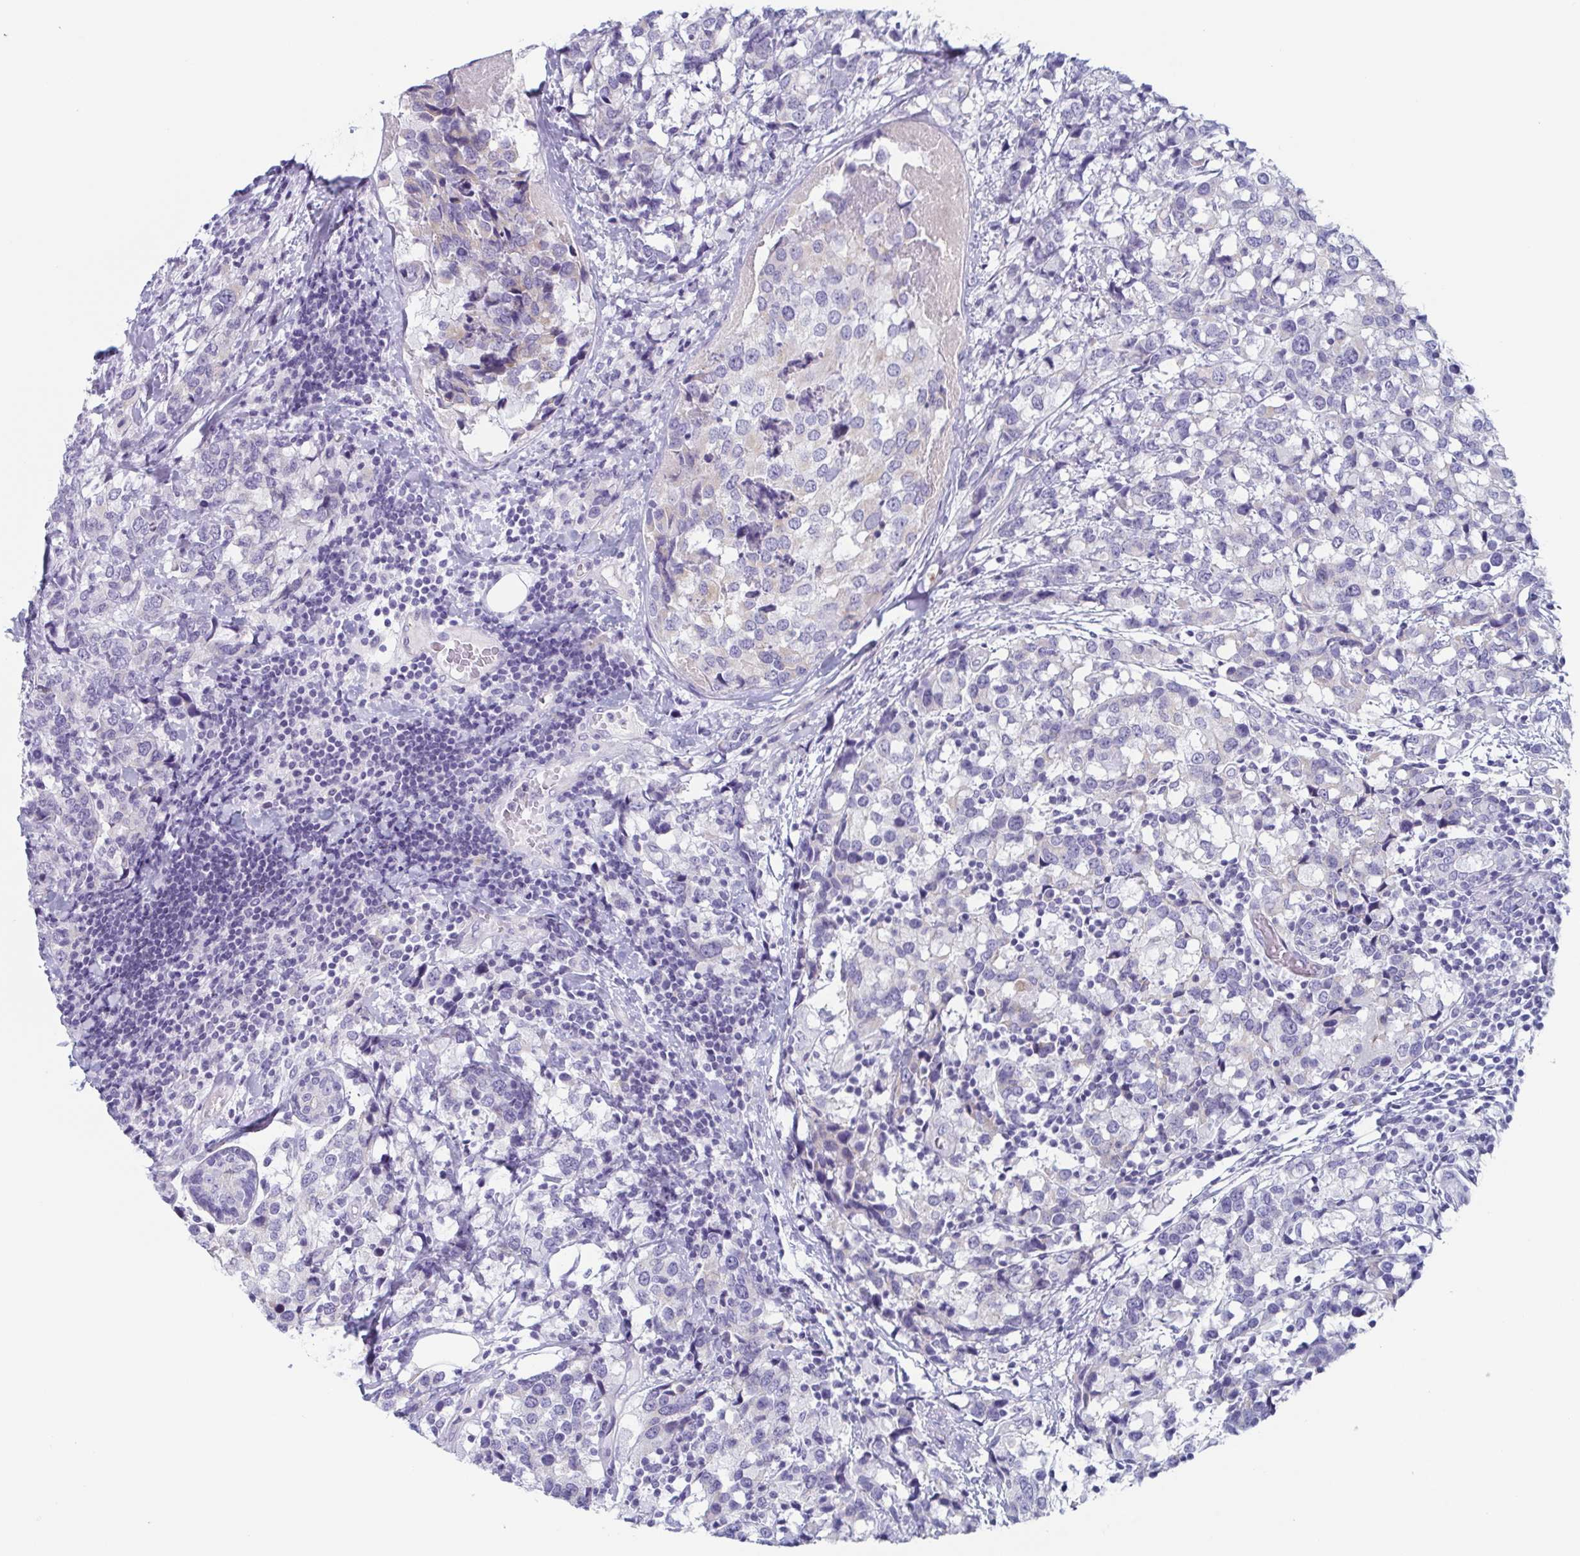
{"staining": {"intensity": "negative", "quantity": "none", "location": "none"}, "tissue": "breast cancer", "cell_type": "Tumor cells", "image_type": "cancer", "snomed": [{"axis": "morphology", "description": "Lobular carcinoma"}, {"axis": "topography", "description": "Breast"}], "caption": "An immunohistochemistry image of breast cancer (lobular carcinoma) is shown. There is no staining in tumor cells of breast cancer (lobular carcinoma).", "gene": "LYRM2", "patient": {"sex": "female", "age": 59}}